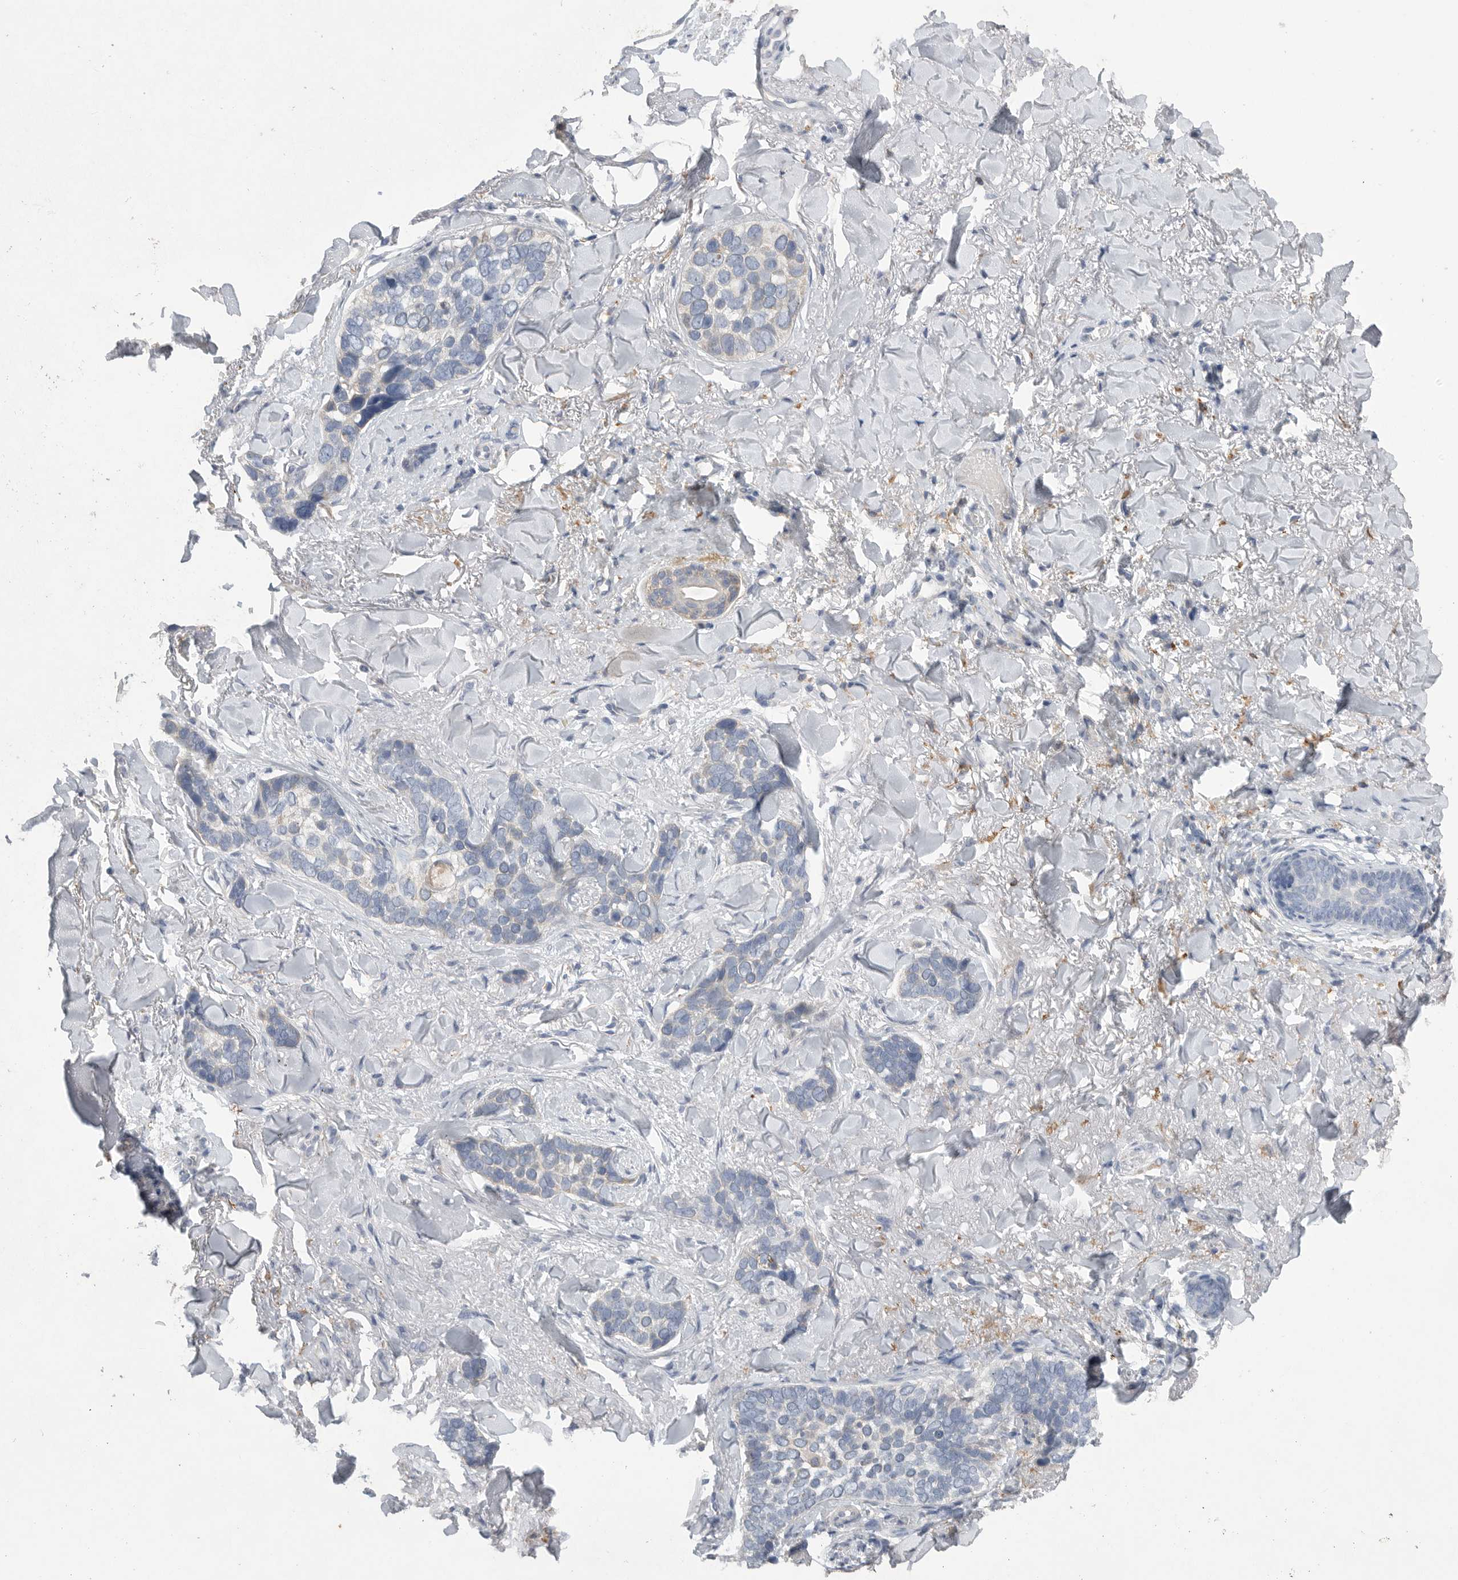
{"staining": {"intensity": "negative", "quantity": "none", "location": "none"}, "tissue": "skin cancer", "cell_type": "Tumor cells", "image_type": "cancer", "snomed": [{"axis": "morphology", "description": "Basal cell carcinoma"}, {"axis": "topography", "description": "Skin"}], "caption": "Immunohistochemical staining of skin cancer exhibits no significant expression in tumor cells. The staining is performed using DAB brown chromogen with nuclei counter-stained in using hematoxylin.", "gene": "EDEM3", "patient": {"sex": "female", "age": 82}}